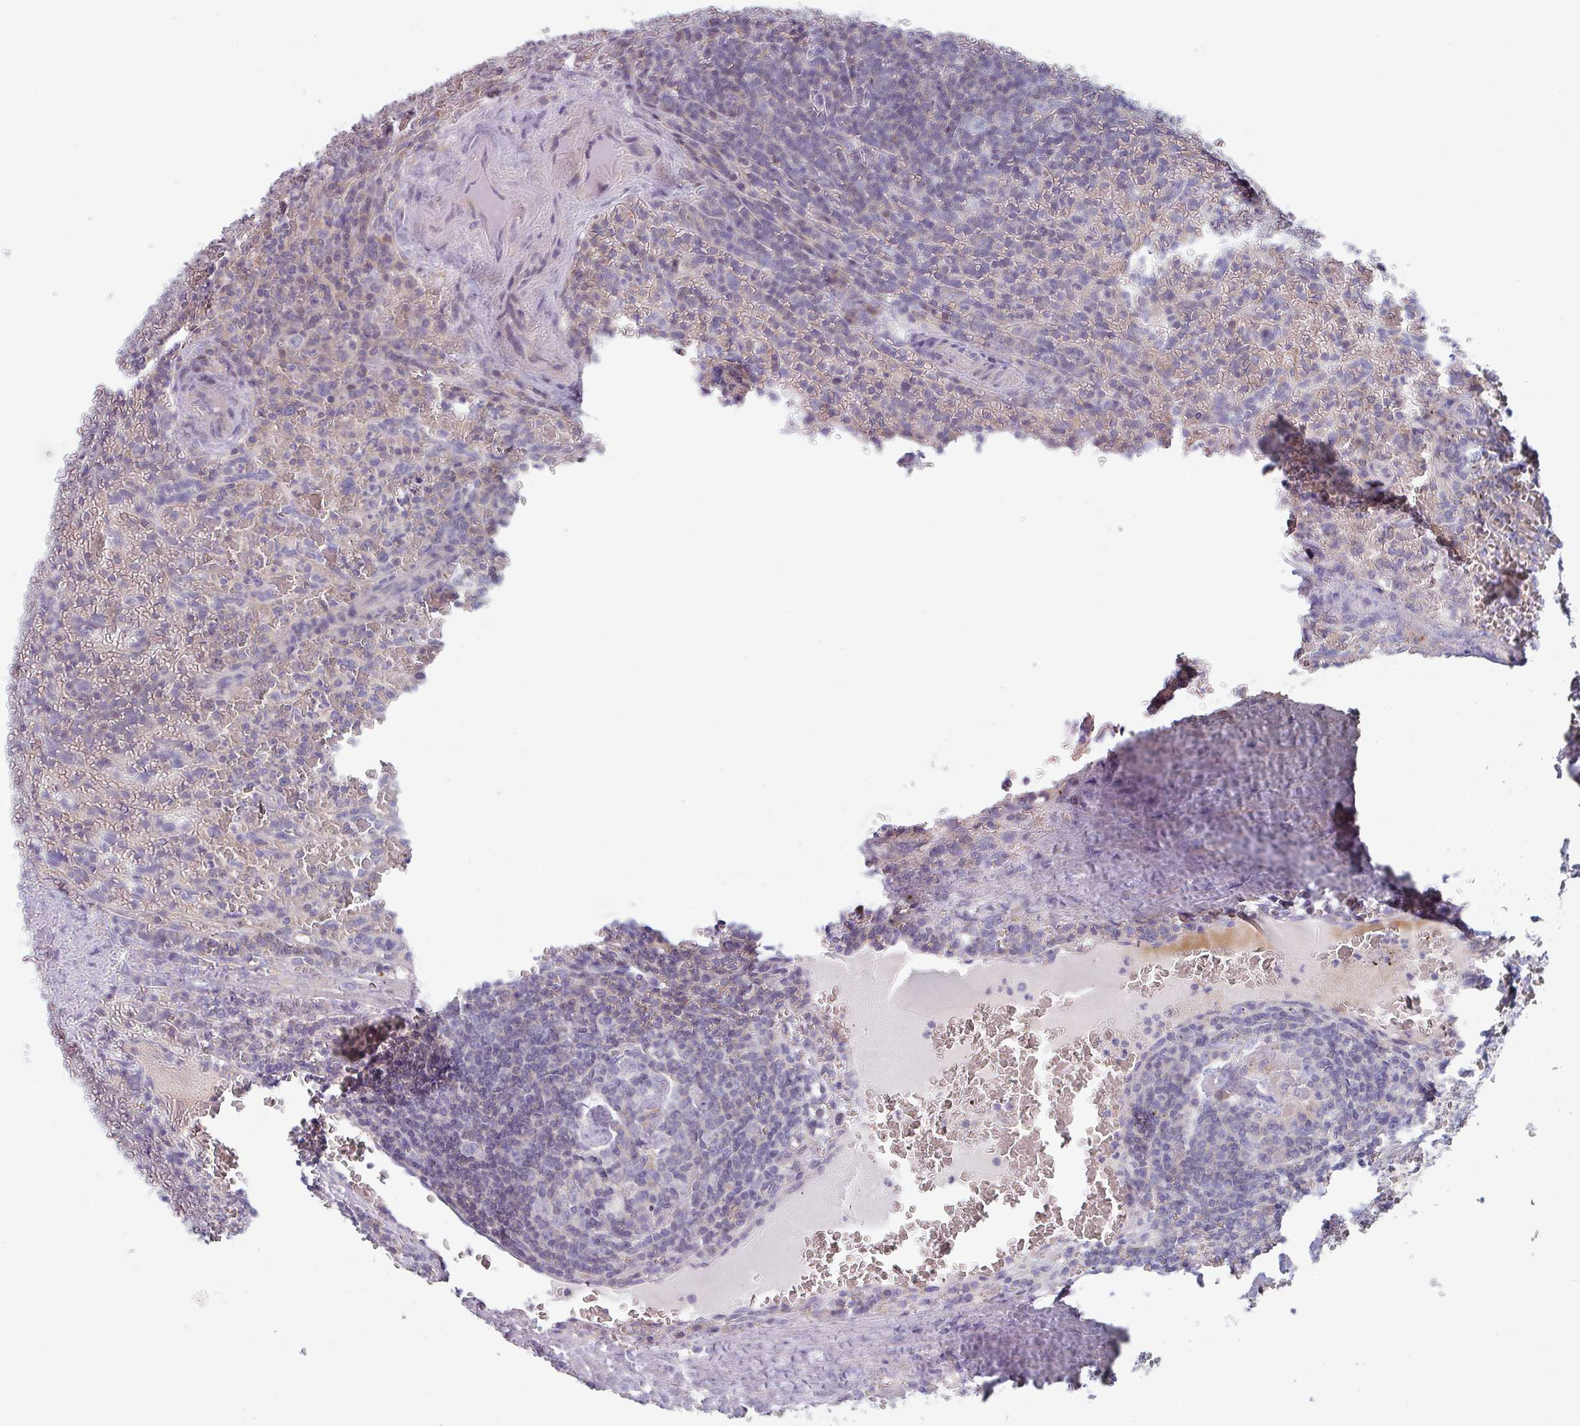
{"staining": {"intensity": "negative", "quantity": "none", "location": "none"}, "tissue": "lymphoma", "cell_type": "Tumor cells", "image_type": "cancer", "snomed": [{"axis": "morphology", "description": "Malignant lymphoma, non-Hodgkin's type, Low grade"}, {"axis": "topography", "description": "Spleen"}], "caption": "Image shows no protein staining in tumor cells of malignant lymphoma, non-Hodgkin's type (low-grade) tissue.", "gene": "TMEM132A", "patient": {"sex": "female", "age": 64}}